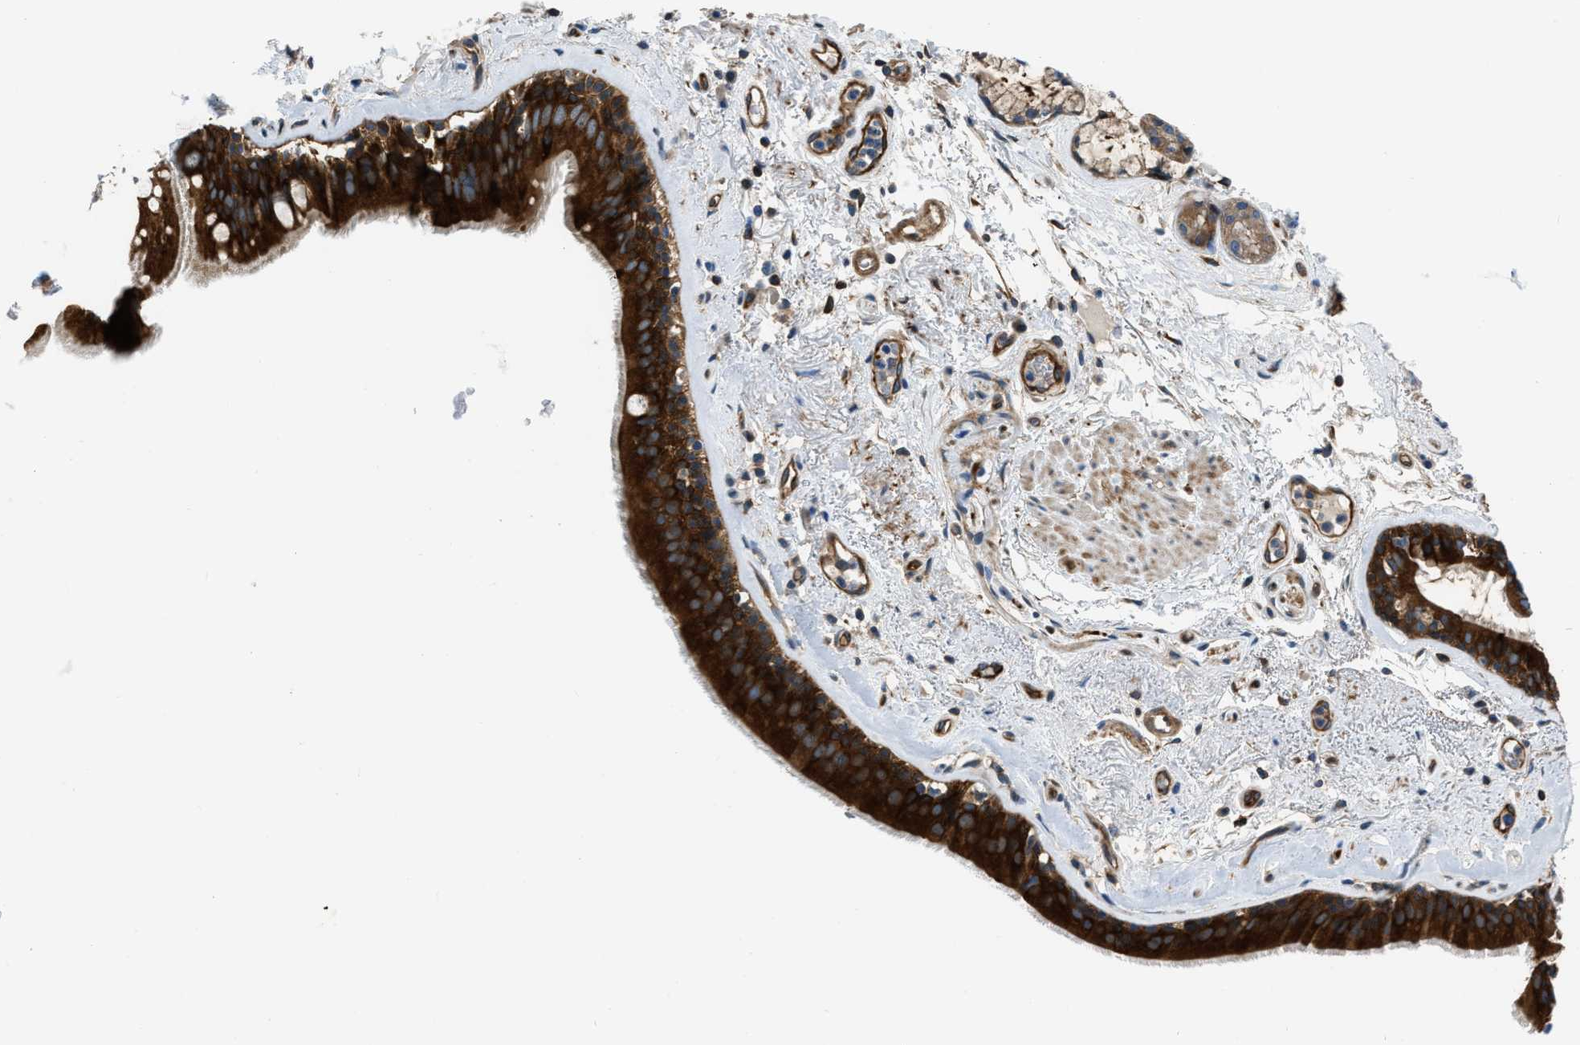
{"staining": {"intensity": "strong", "quantity": ">75%", "location": "cytoplasmic/membranous"}, "tissue": "bronchus", "cell_type": "Respiratory epithelial cells", "image_type": "normal", "snomed": [{"axis": "morphology", "description": "Normal tissue, NOS"}, {"axis": "topography", "description": "Cartilage tissue"}], "caption": "Immunohistochemical staining of benign bronchus displays >75% levels of strong cytoplasmic/membranous protein positivity in about >75% of respiratory epithelial cells. (Stains: DAB in brown, nuclei in blue, Microscopy: brightfield microscopy at high magnification).", "gene": "PFKP", "patient": {"sex": "female", "age": 63}}